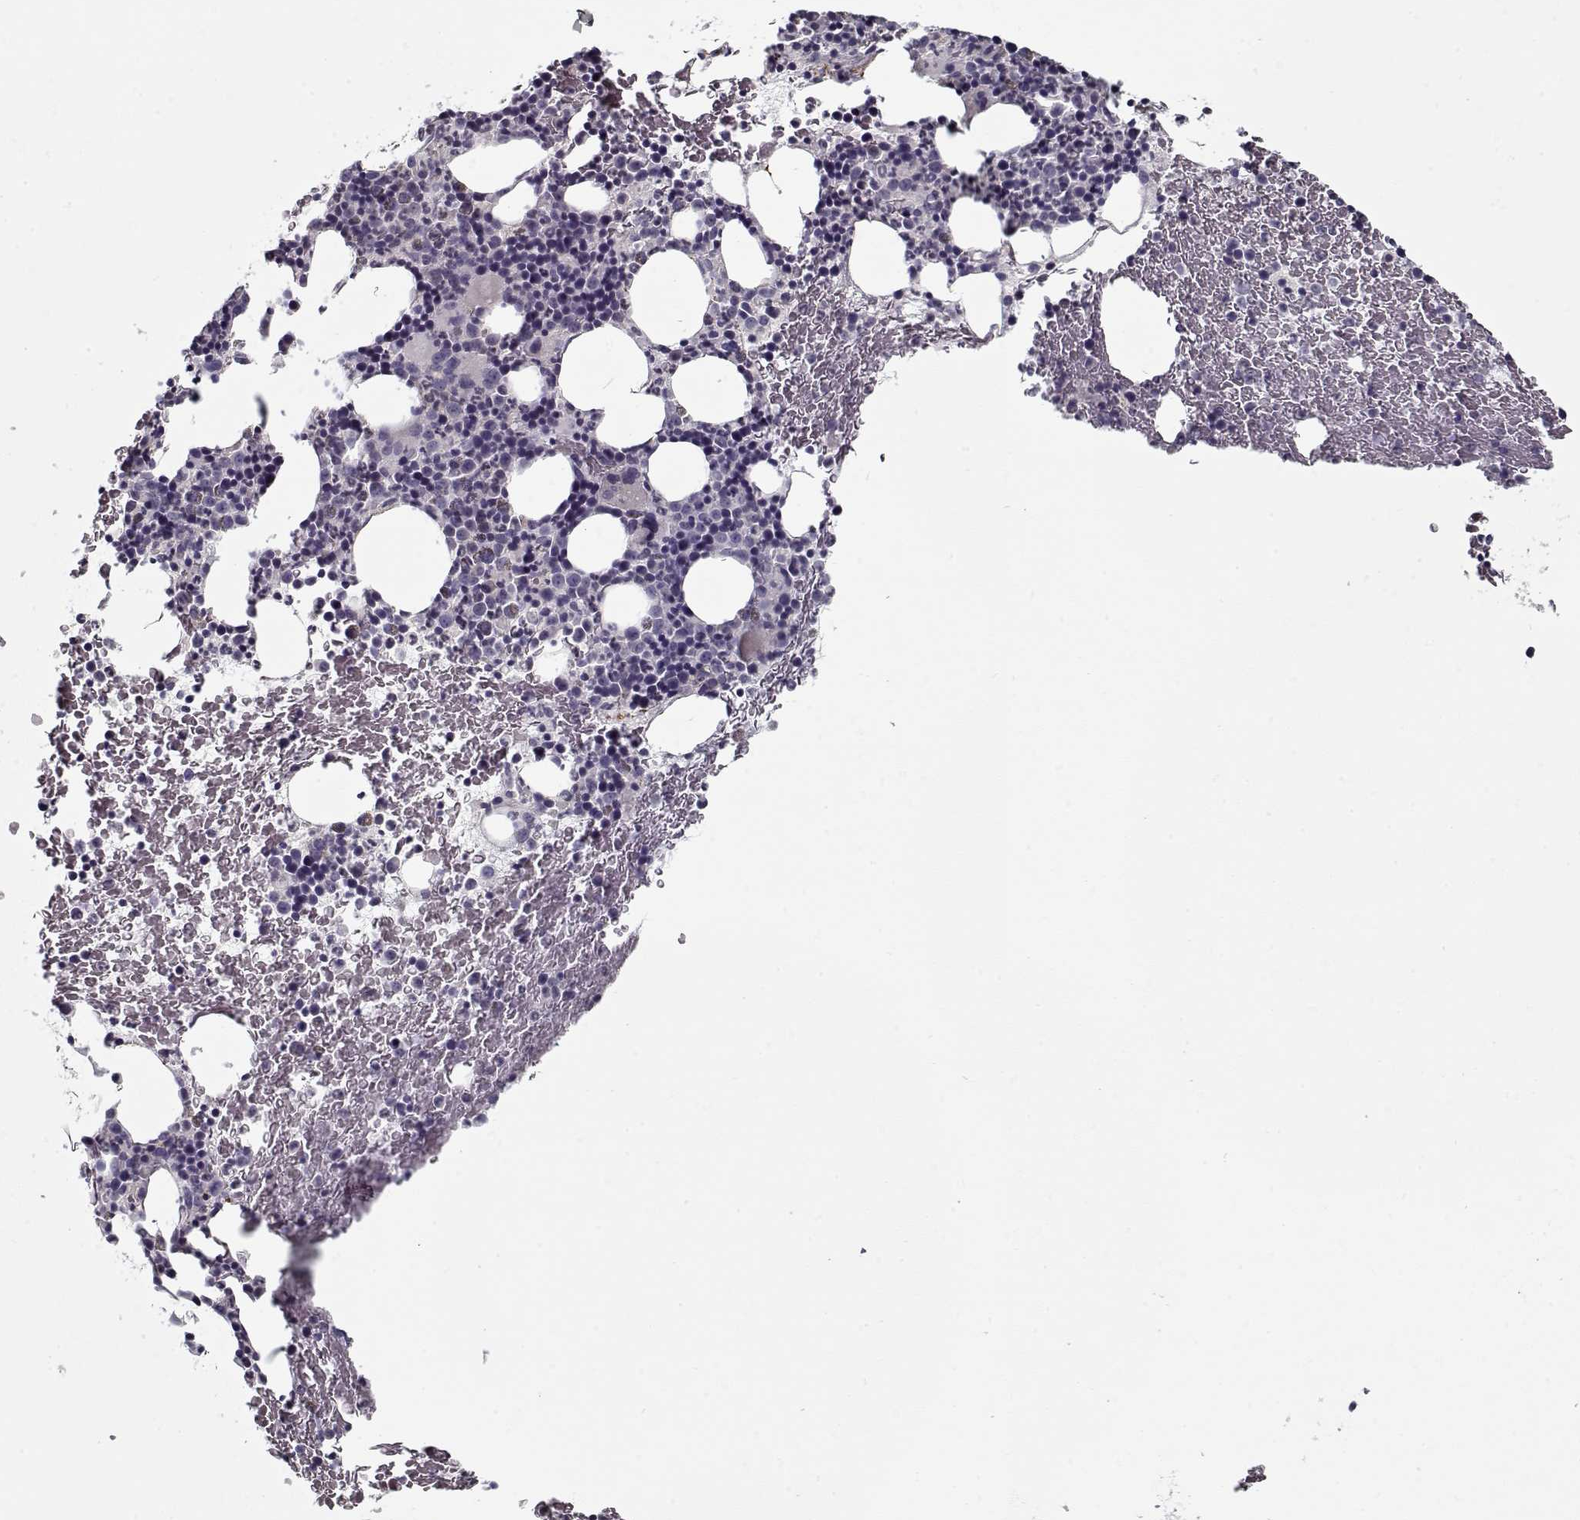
{"staining": {"intensity": "negative", "quantity": "none", "location": "none"}, "tissue": "bone marrow", "cell_type": "Hematopoietic cells", "image_type": "normal", "snomed": [{"axis": "morphology", "description": "Normal tissue, NOS"}, {"axis": "topography", "description": "Bone marrow"}], "caption": "IHC photomicrograph of unremarkable bone marrow stained for a protein (brown), which shows no positivity in hematopoietic cells.", "gene": "DDX25", "patient": {"sex": "male", "age": 72}}